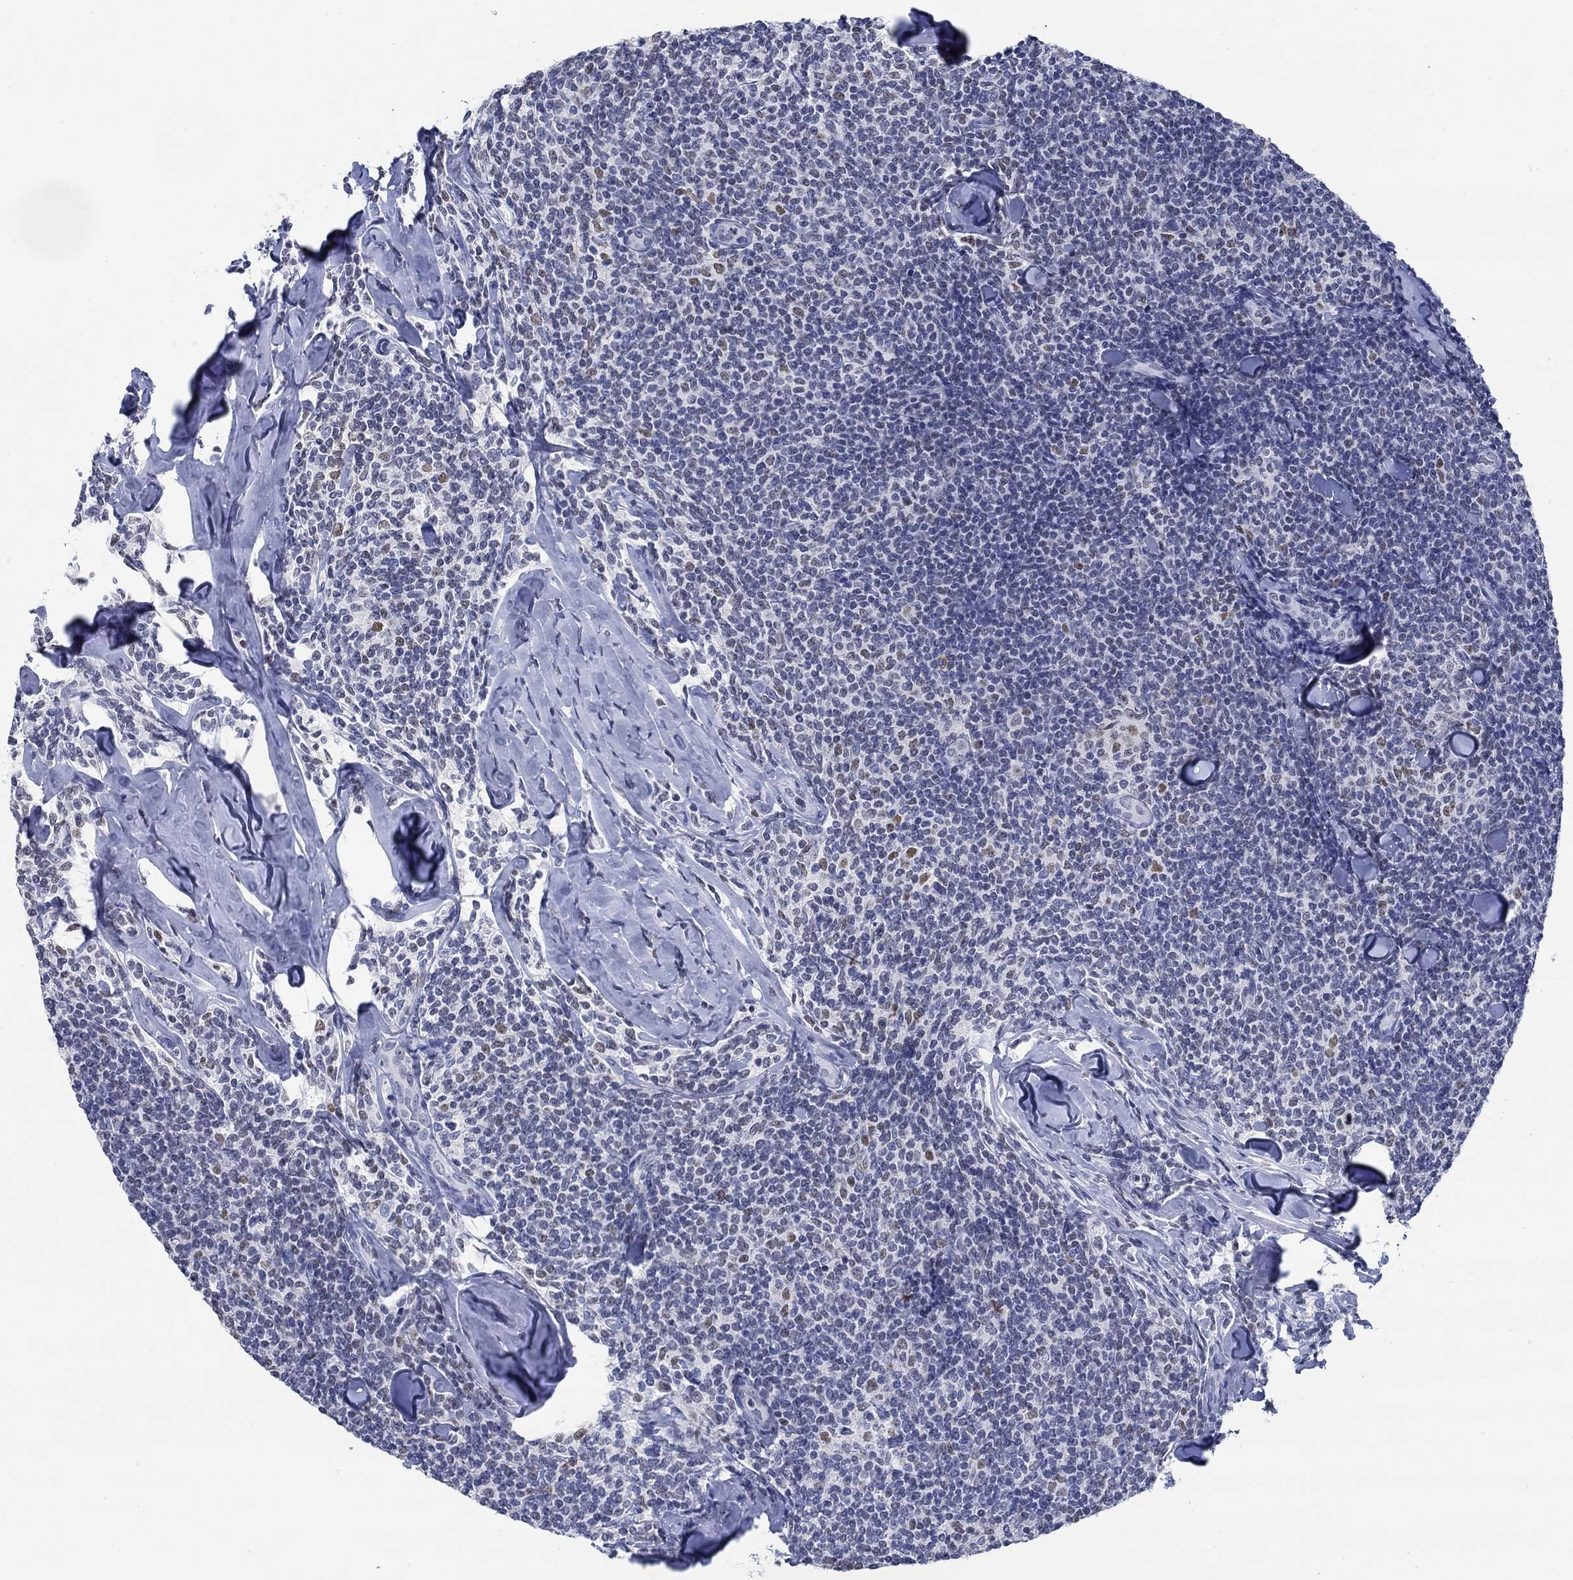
{"staining": {"intensity": "negative", "quantity": "none", "location": "none"}, "tissue": "lymphoma", "cell_type": "Tumor cells", "image_type": "cancer", "snomed": [{"axis": "morphology", "description": "Malignant lymphoma, non-Hodgkin's type, Low grade"}, {"axis": "topography", "description": "Lymph node"}], "caption": "This is an IHC image of lymphoma. There is no expression in tumor cells.", "gene": "PPP1R17", "patient": {"sex": "female", "age": 56}}